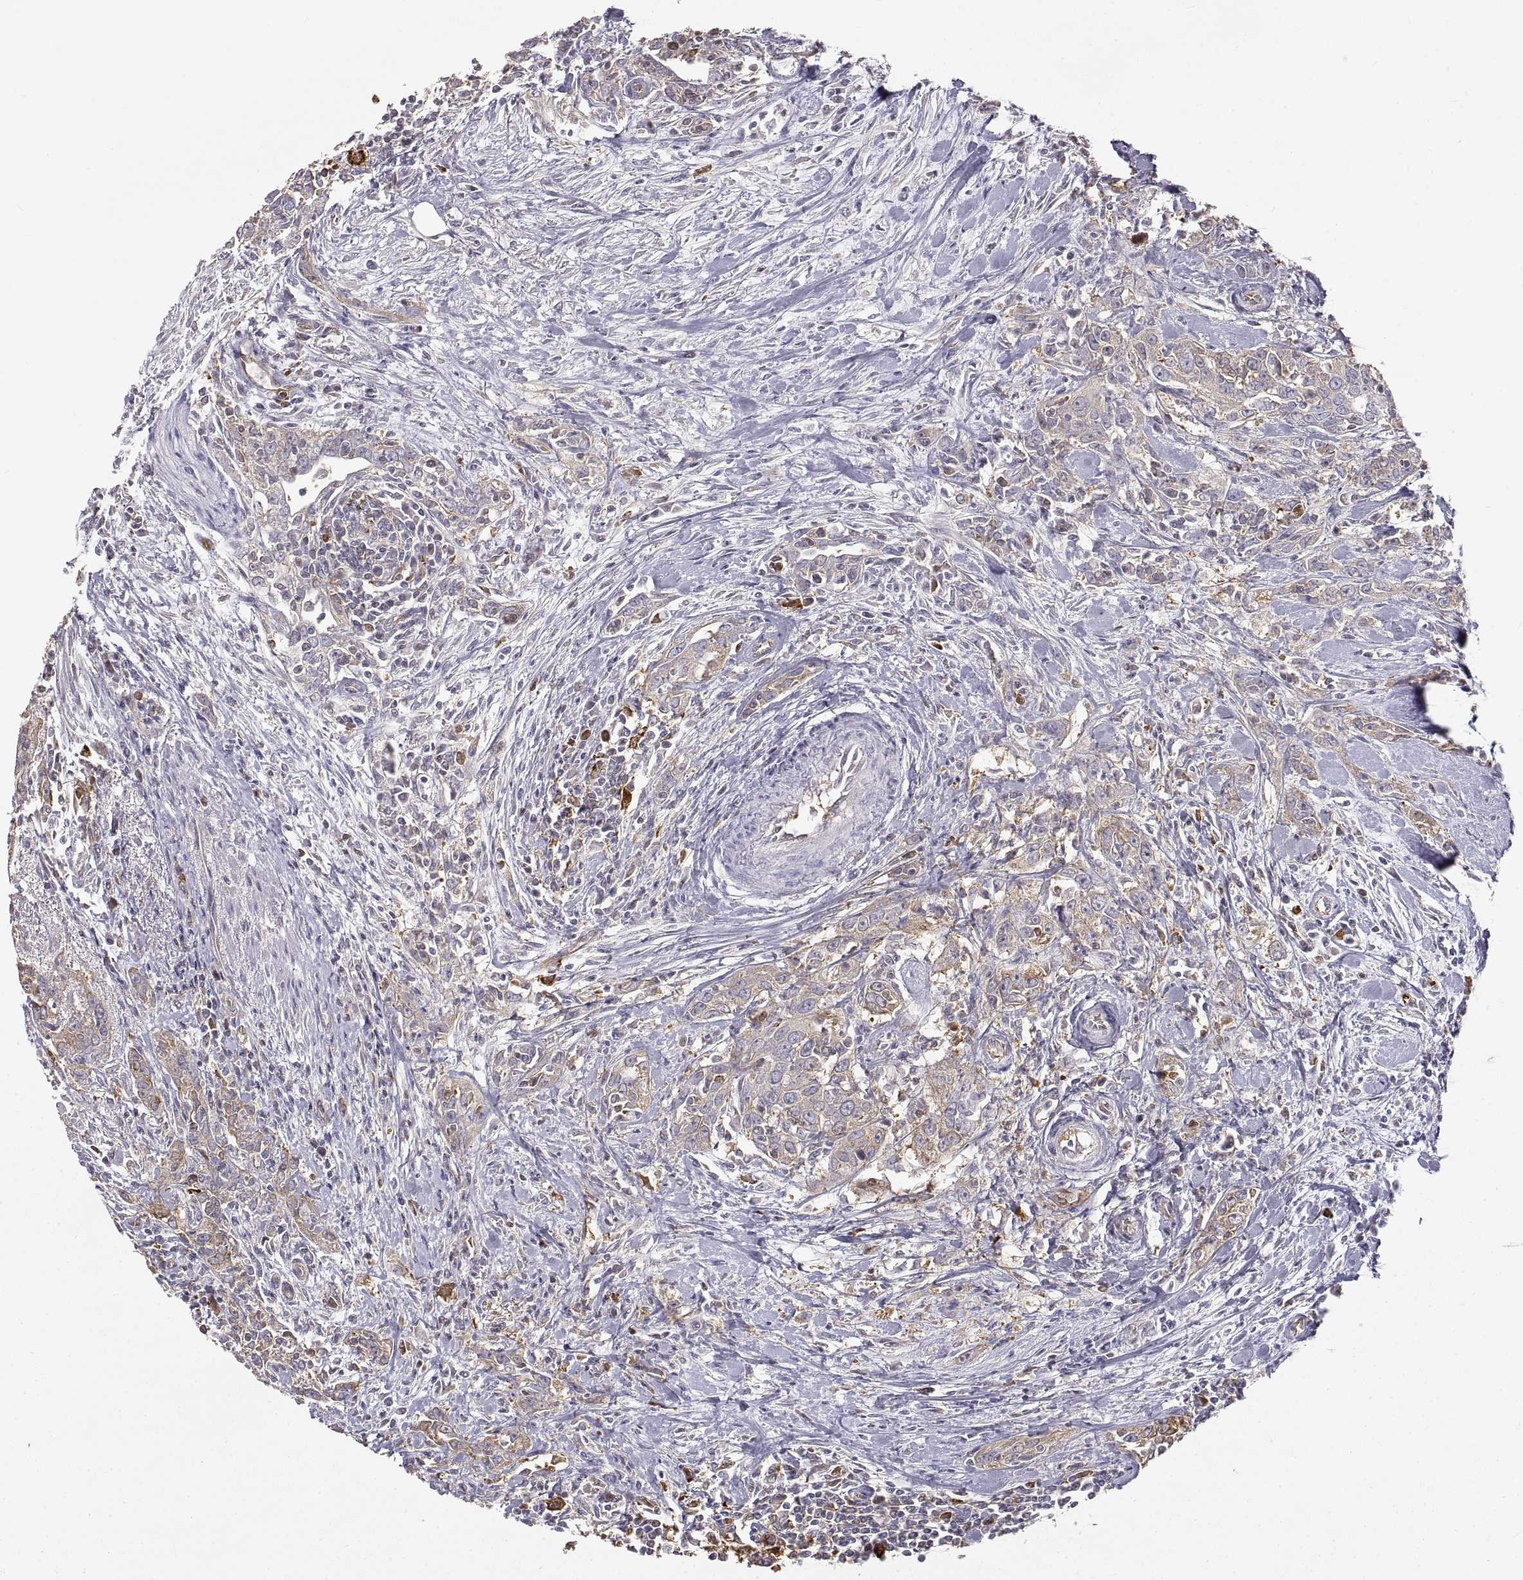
{"staining": {"intensity": "weak", "quantity": "25%-75%", "location": "cytoplasmic/membranous"}, "tissue": "urothelial cancer", "cell_type": "Tumor cells", "image_type": "cancer", "snomed": [{"axis": "morphology", "description": "Urothelial carcinoma, High grade"}, {"axis": "topography", "description": "Urinary bladder"}], "caption": "Protein analysis of urothelial carcinoma (high-grade) tissue demonstrates weak cytoplasmic/membranous expression in approximately 25%-75% of tumor cells.", "gene": "HSP90AB1", "patient": {"sex": "male", "age": 83}}